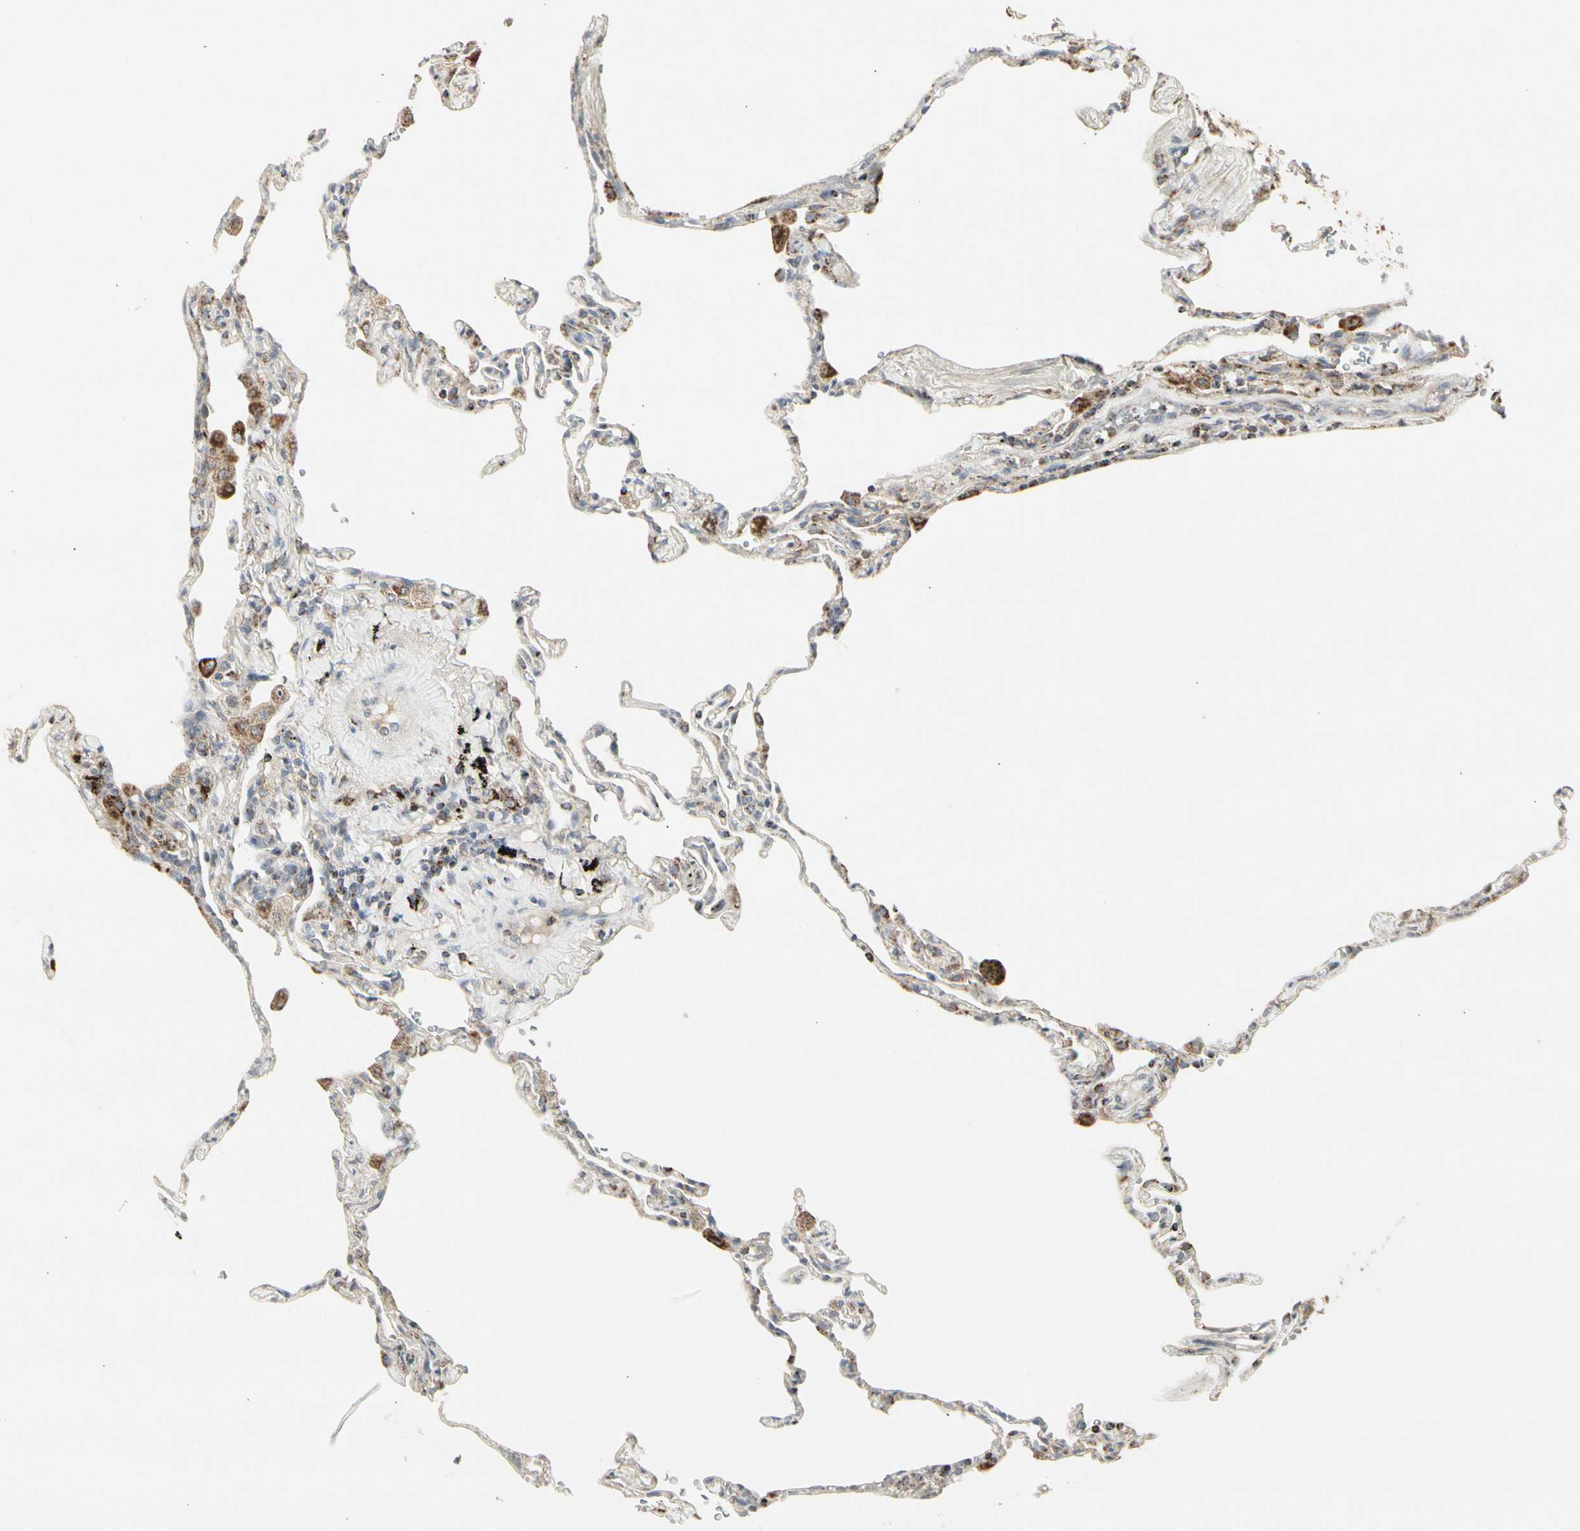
{"staining": {"intensity": "moderate", "quantity": "25%-75%", "location": "cytoplasmic/membranous"}, "tissue": "lung", "cell_type": "Alveolar cells", "image_type": "normal", "snomed": [{"axis": "morphology", "description": "Normal tissue, NOS"}, {"axis": "topography", "description": "Lung"}], "caption": "Immunohistochemistry (IHC) (DAB) staining of normal human lung reveals moderate cytoplasmic/membranous protein staining in about 25%-75% of alveolar cells.", "gene": "TMEM176A", "patient": {"sex": "male", "age": 59}}